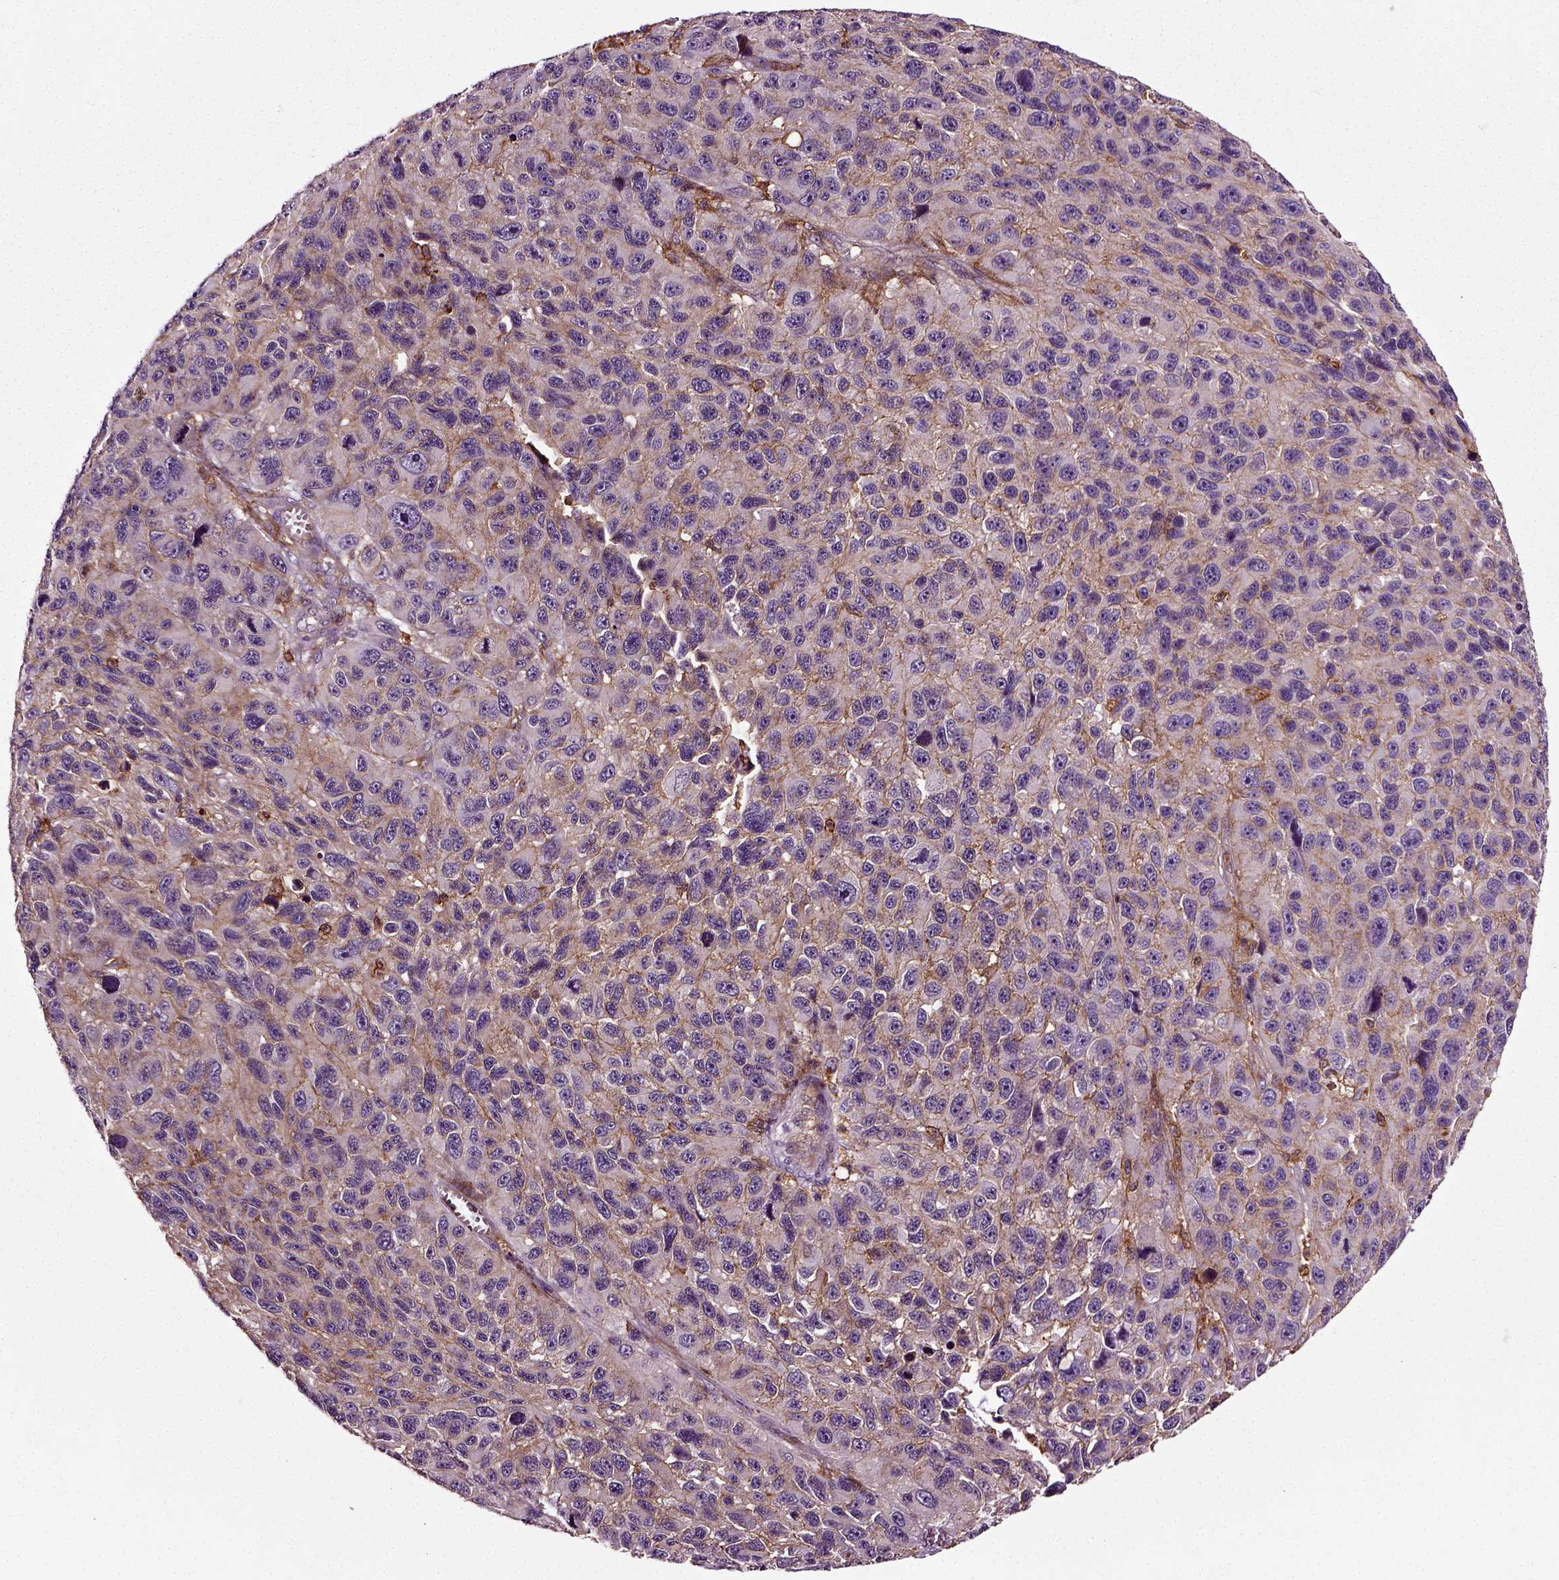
{"staining": {"intensity": "negative", "quantity": "none", "location": "none"}, "tissue": "melanoma", "cell_type": "Tumor cells", "image_type": "cancer", "snomed": [{"axis": "morphology", "description": "Malignant melanoma, NOS"}, {"axis": "topography", "description": "Skin"}], "caption": "A histopathology image of human malignant melanoma is negative for staining in tumor cells.", "gene": "RHOF", "patient": {"sex": "male", "age": 53}}